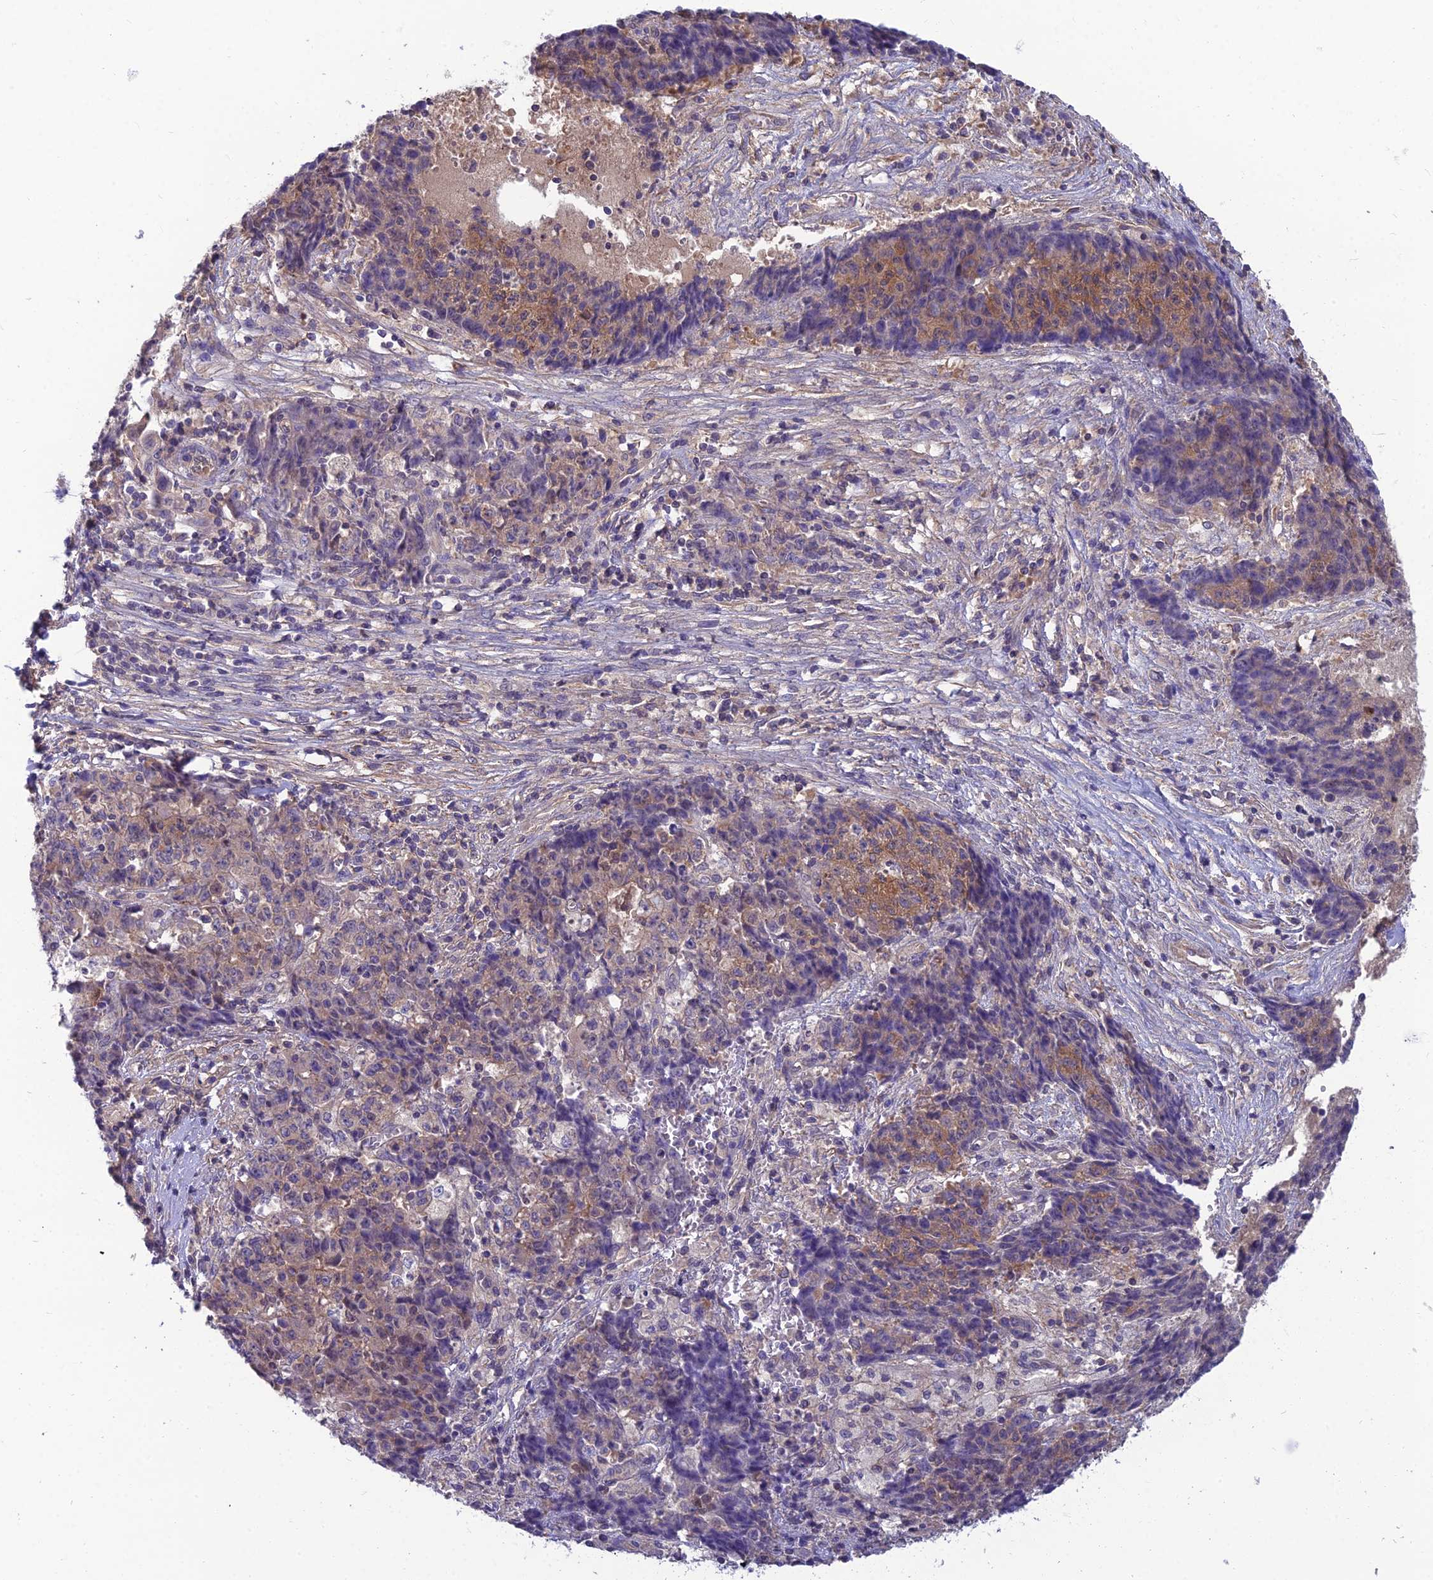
{"staining": {"intensity": "moderate", "quantity": "<25%", "location": "cytoplasmic/membranous"}, "tissue": "ovarian cancer", "cell_type": "Tumor cells", "image_type": "cancer", "snomed": [{"axis": "morphology", "description": "Carcinoma, endometroid"}, {"axis": "topography", "description": "Ovary"}], "caption": "This is a micrograph of IHC staining of ovarian endometroid carcinoma, which shows moderate expression in the cytoplasmic/membranous of tumor cells.", "gene": "MVD", "patient": {"sex": "female", "age": 42}}